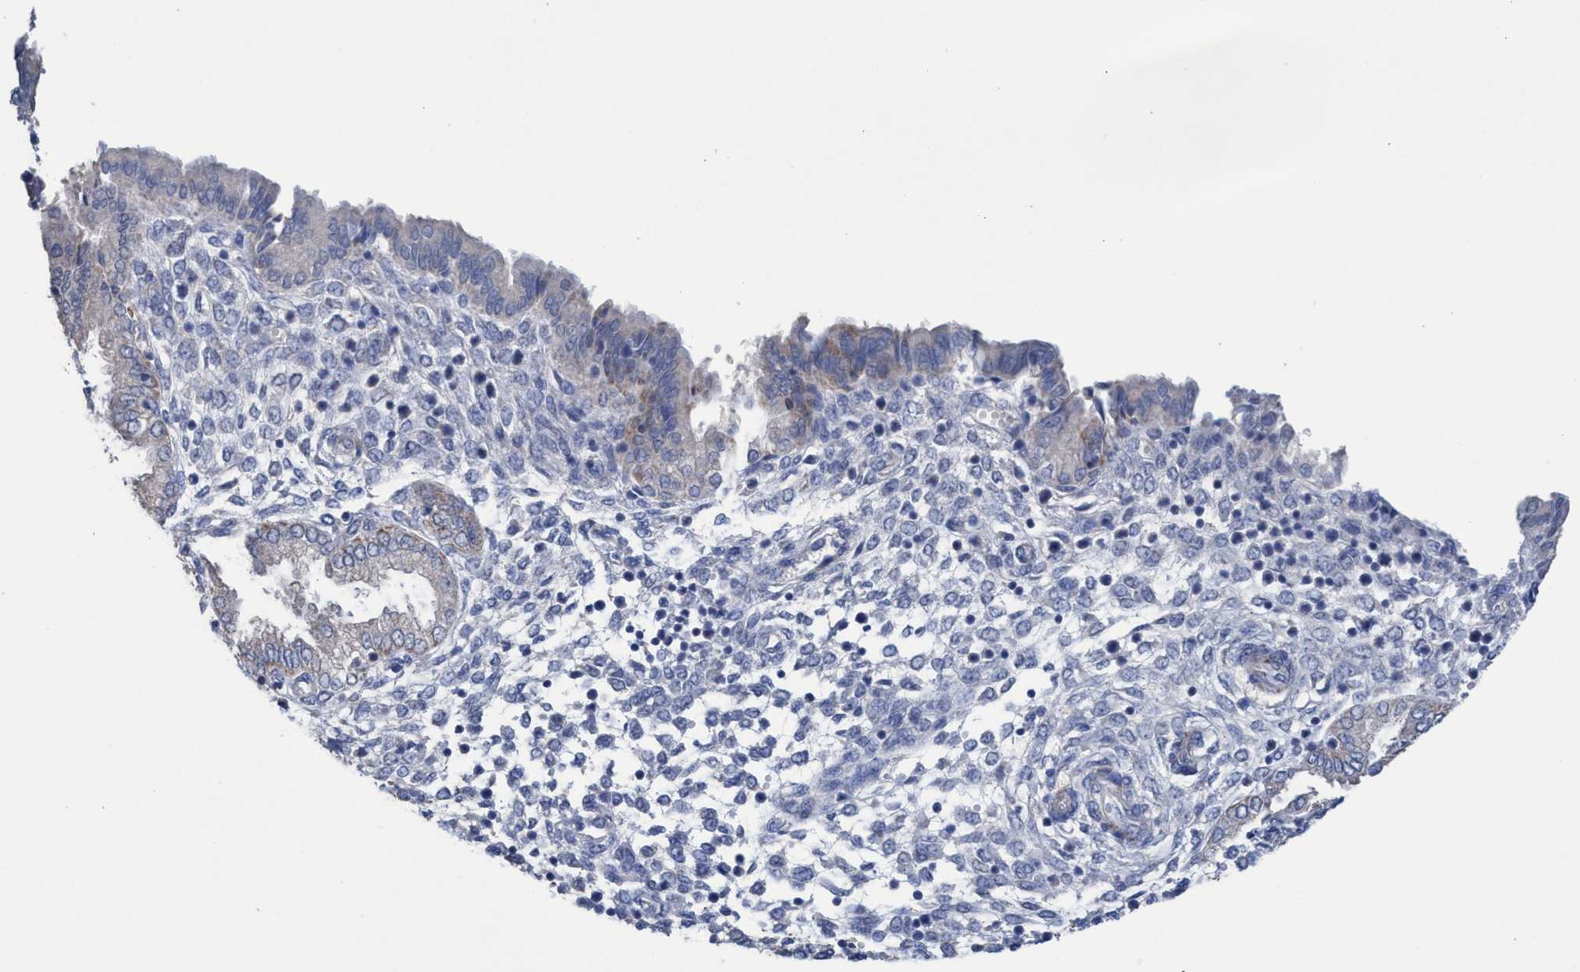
{"staining": {"intensity": "negative", "quantity": "none", "location": "none"}, "tissue": "endometrium", "cell_type": "Cells in endometrial stroma", "image_type": "normal", "snomed": [{"axis": "morphology", "description": "Normal tissue, NOS"}, {"axis": "topography", "description": "Endometrium"}], "caption": "Immunohistochemistry histopathology image of benign endometrium: human endometrium stained with DAB reveals no significant protein expression in cells in endometrial stroma.", "gene": "RSAD1", "patient": {"sex": "female", "age": 33}}